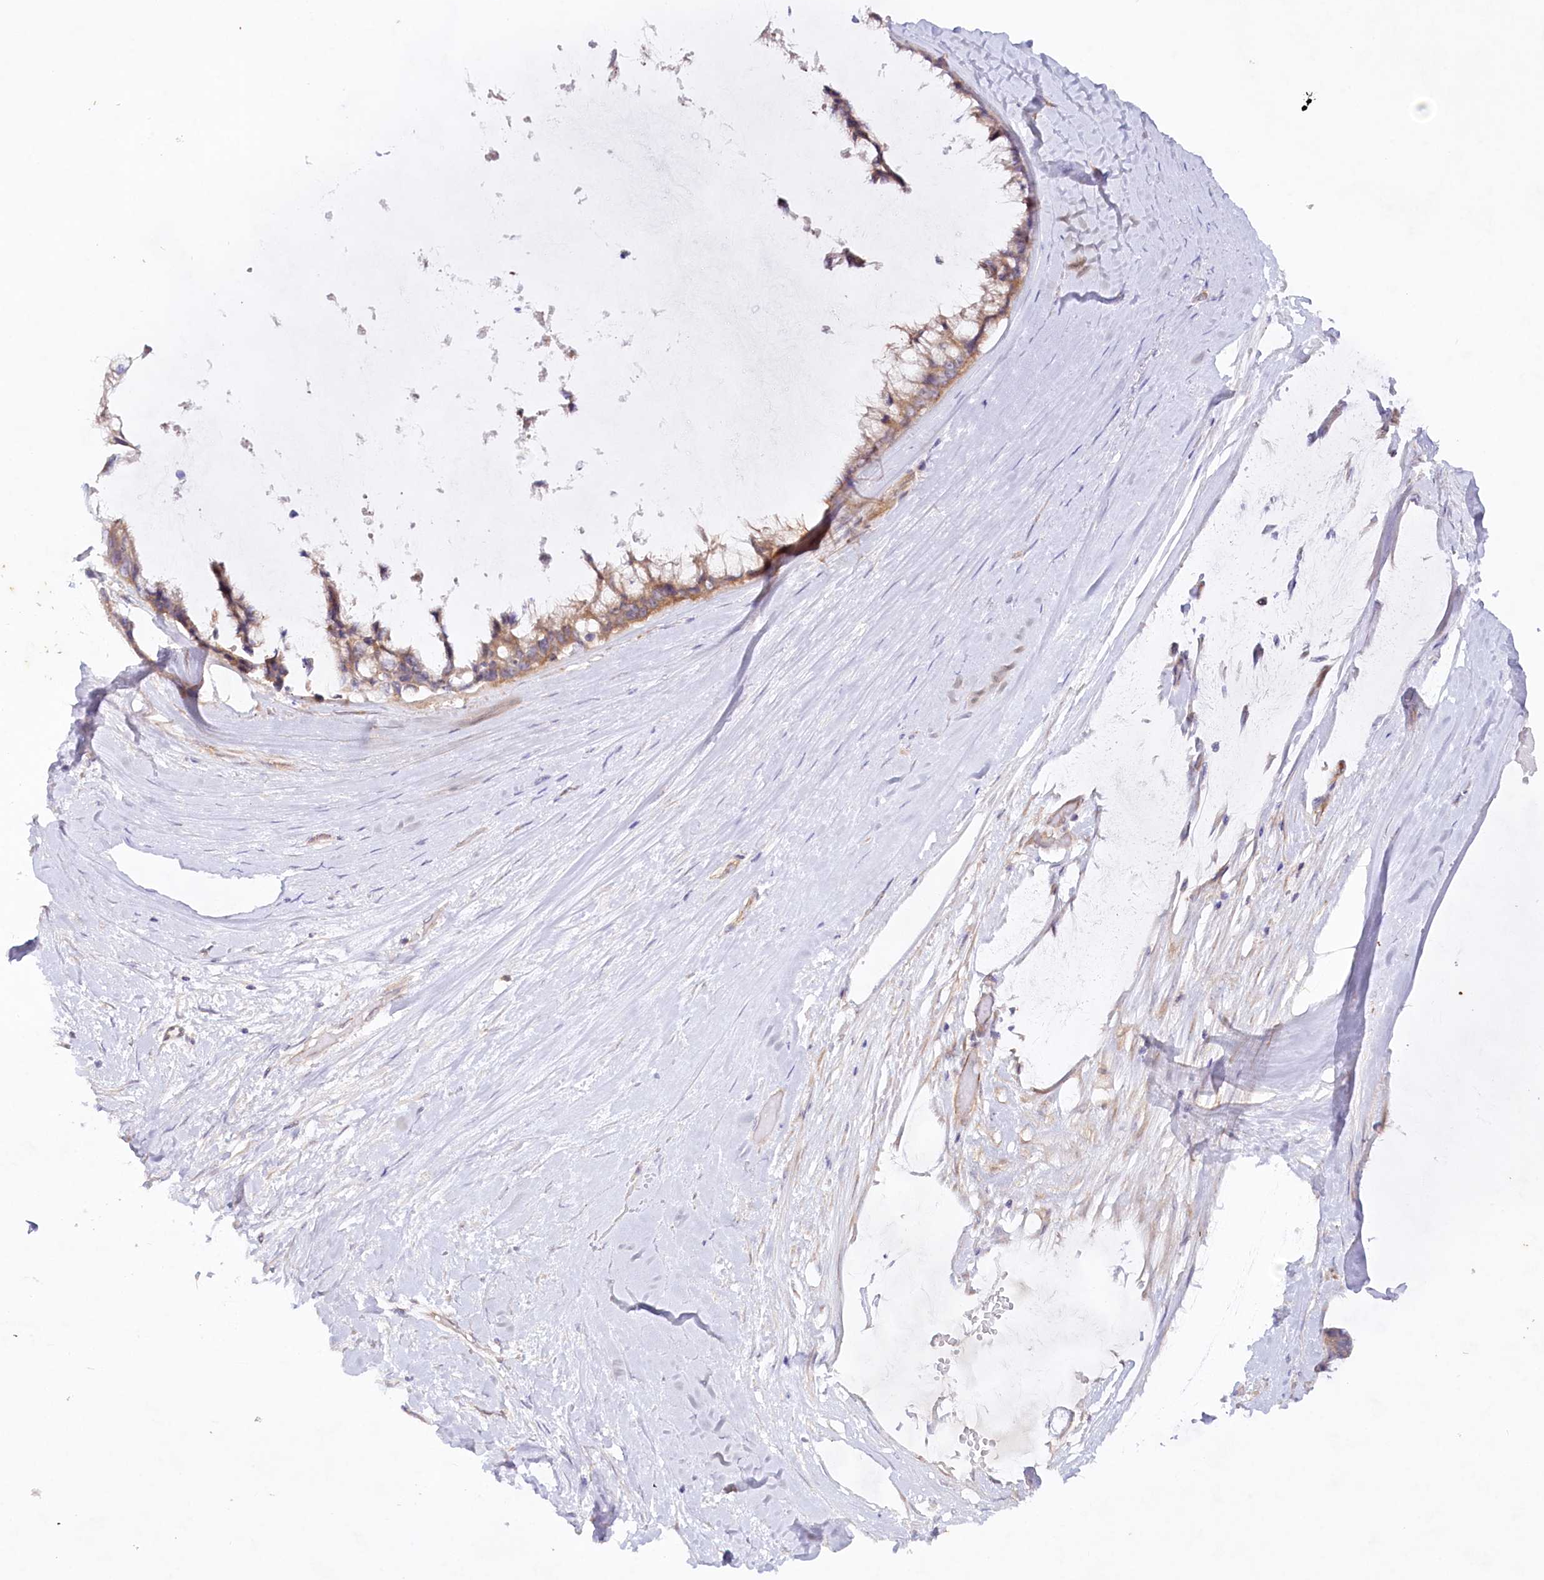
{"staining": {"intensity": "moderate", "quantity": ">75%", "location": "cytoplasmic/membranous"}, "tissue": "ovarian cancer", "cell_type": "Tumor cells", "image_type": "cancer", "snomed": [{"axis": "morphology", "description": "Cystadenocarcinoma, mucinous, NOS"}, {"axis": "topography", "description": "Ovary"}], "caption": "Mucinous cystadenocarcinoma (ovarian) stained with a protein marker displays moderate staining in tumor cells.", "gene": "TNIP1", "patient": {"sex": "female", "age": 39}}